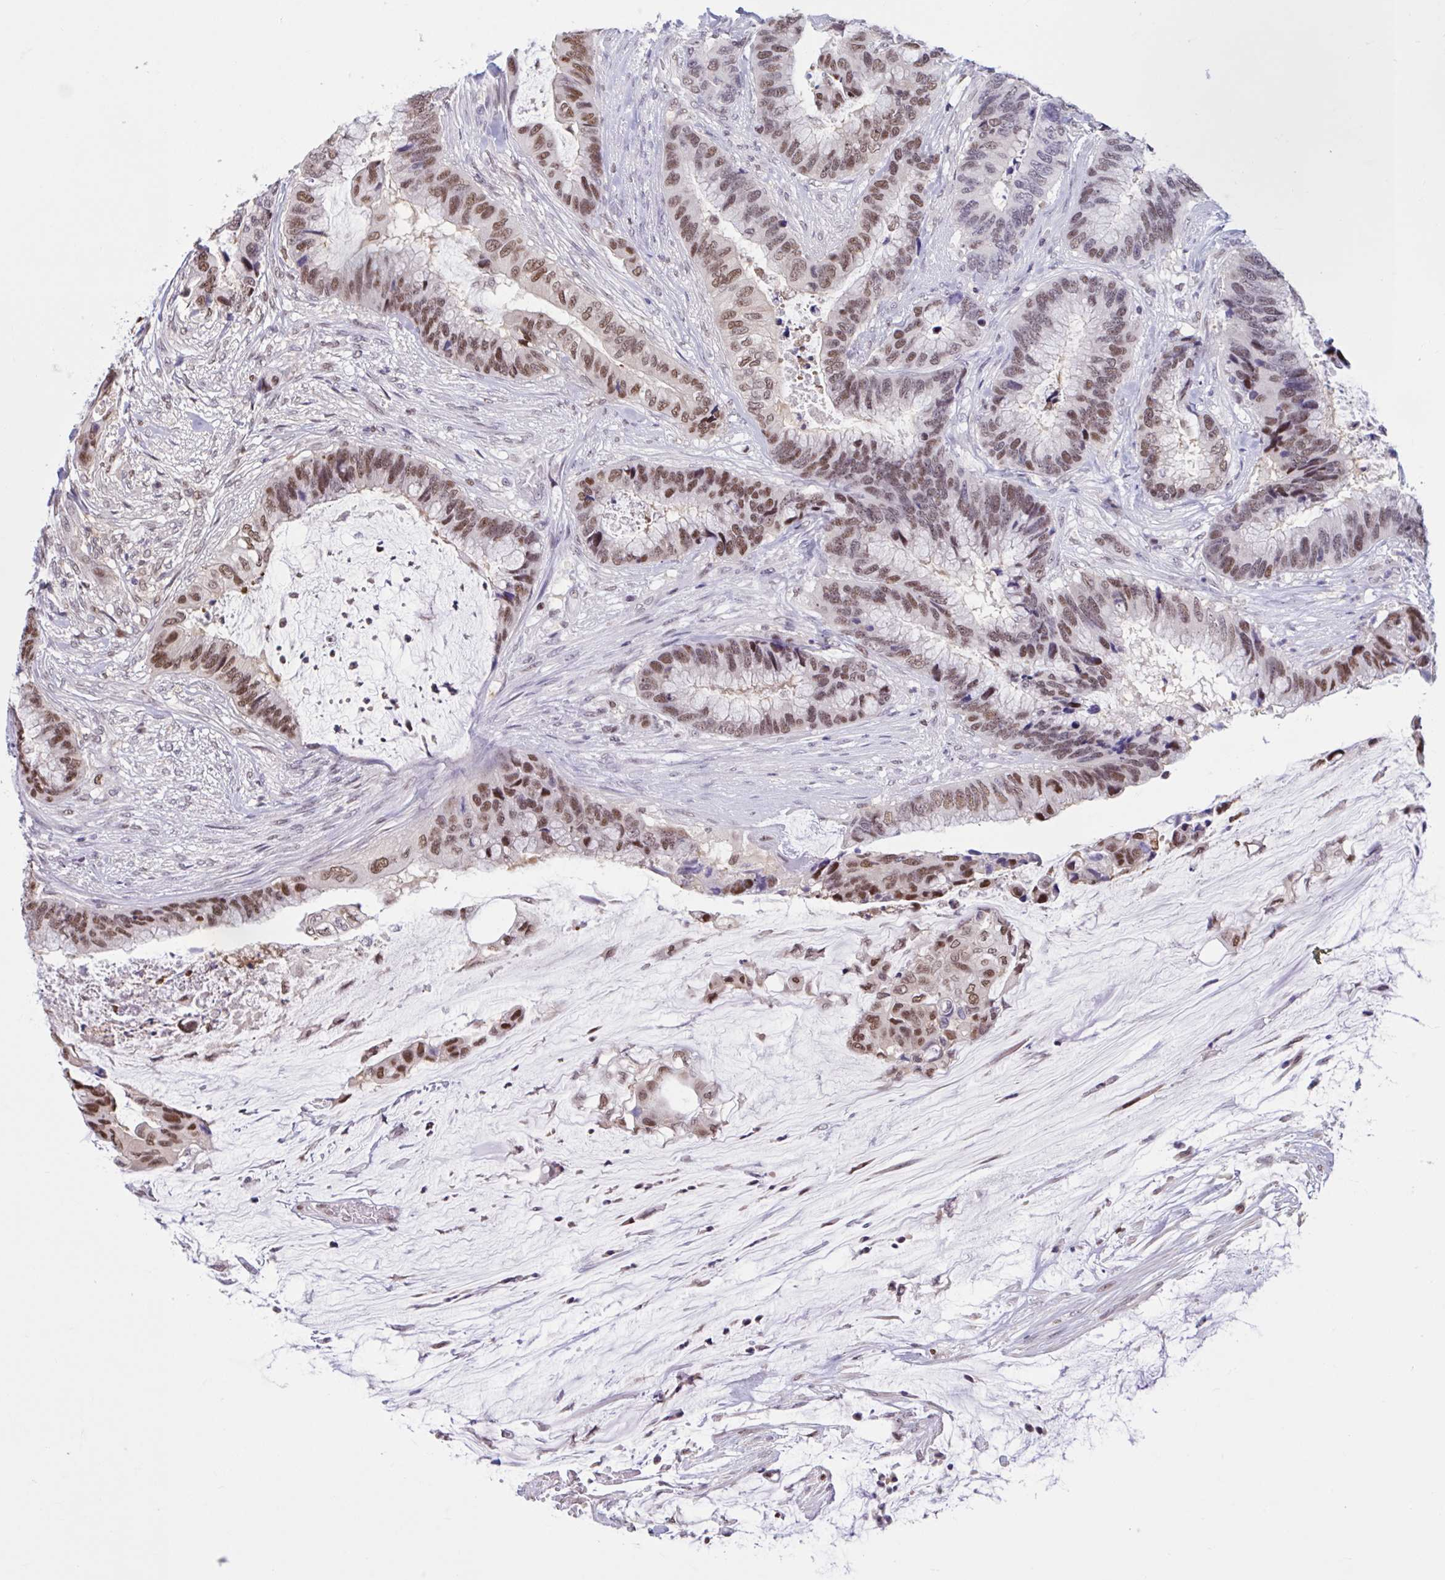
{"staining": {"intensity": "moderate", "quantity": ">75%", "location": "nuclear"}, "tissue": "colorectal cancer", "cell_type": "Tumor cells", "image_type": "cancer", "snomed": [{"axis": "morphology", "description": "Adenocarcinoma, NOS"}, {"axis": "topography", "description": "Rectum"}], "caption": "IHC image of neoplastic tissue: colorectal adenocarcinoma stained using immunohistochemistry shows medium levels of moderate protein expression localized specifically in the nuclear of tumor cells, appearing as a nuclear brown color.", "gene": "RBL1", "patient": {"sex": "female", "age": 59}}